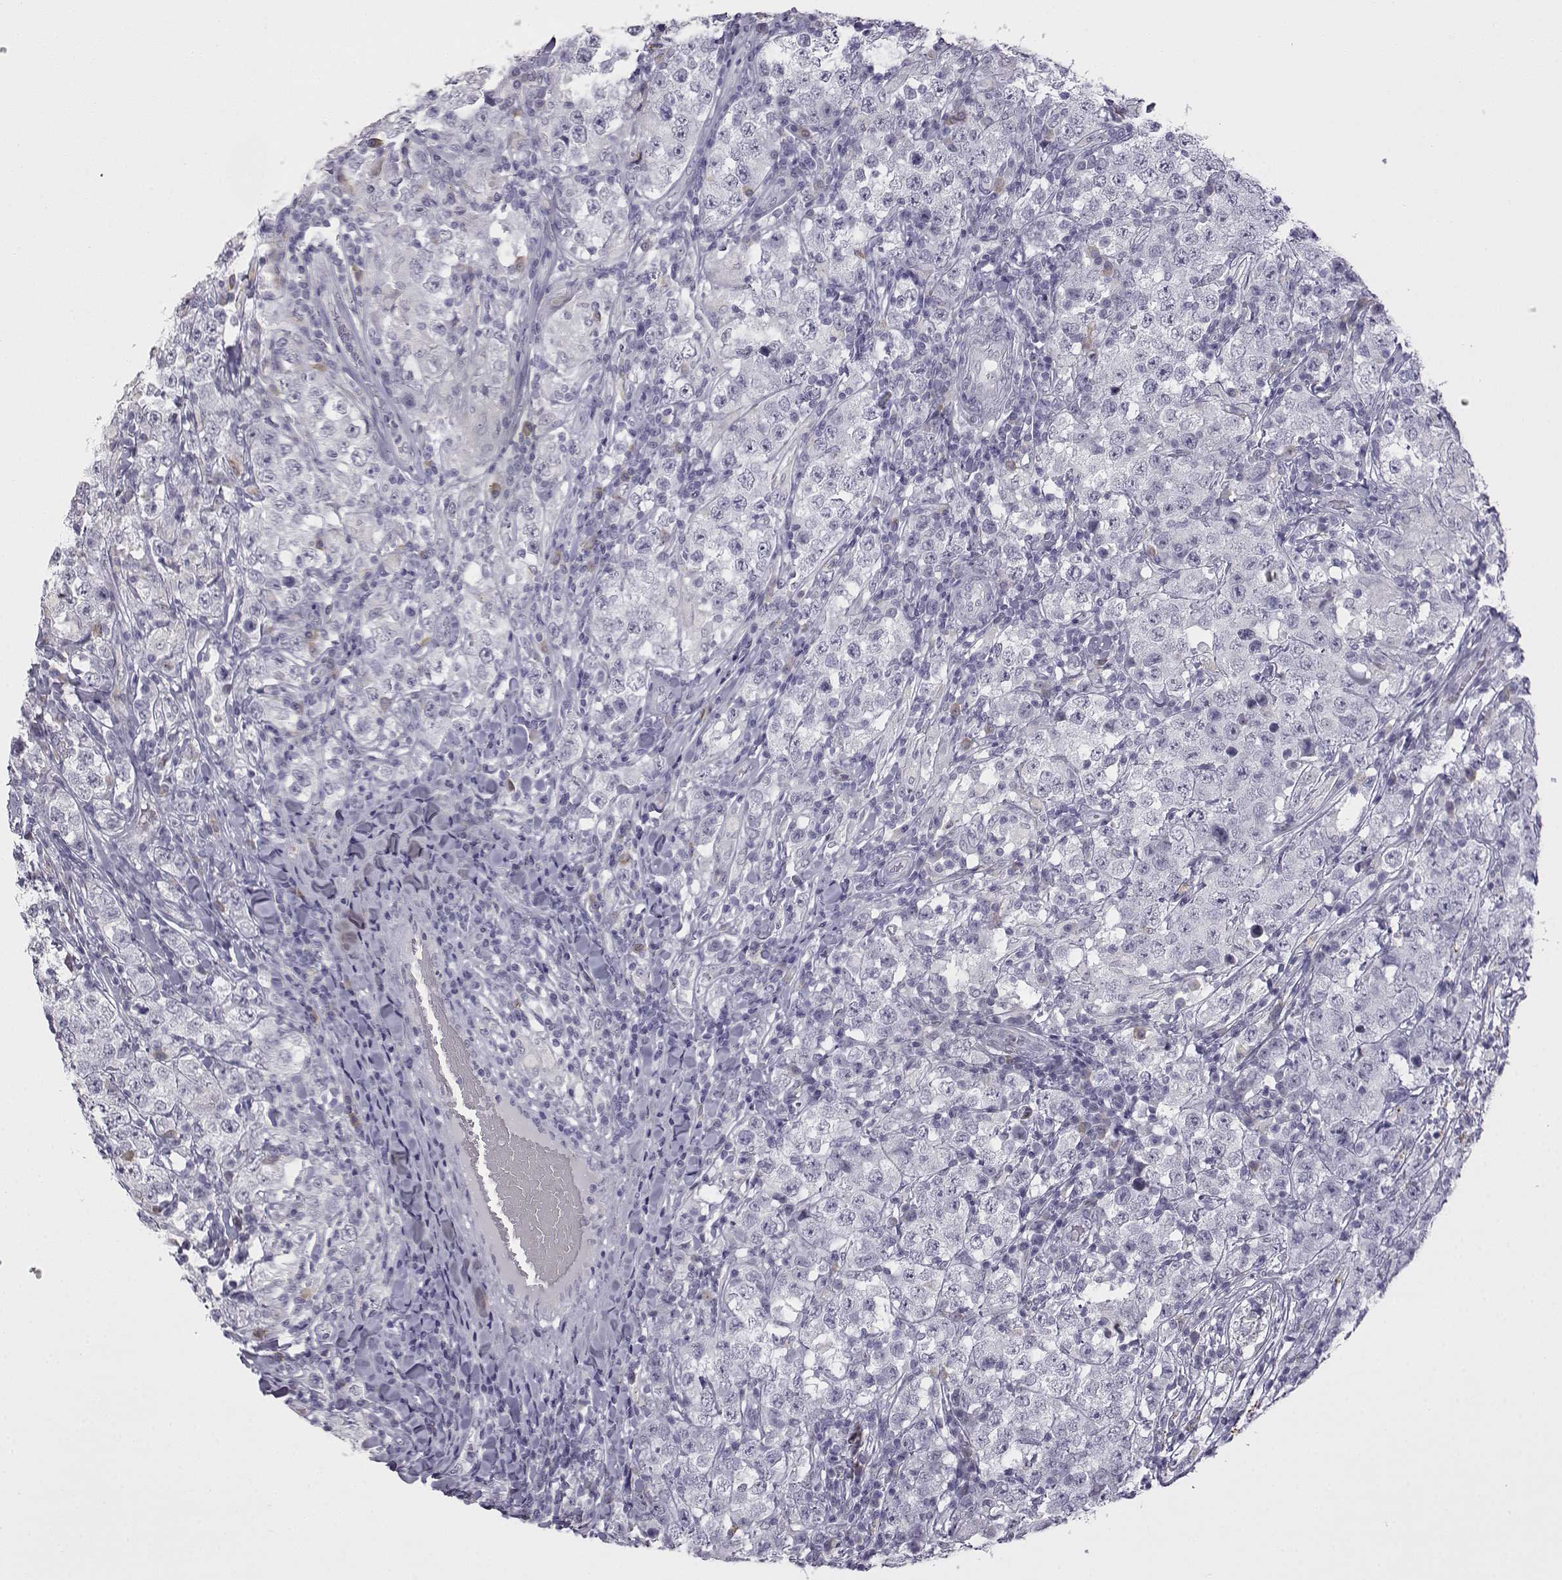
{"staining": {"intensity": "negative", "quantity": "none", "location": "none"}, "tissue": "testis cancer", "cell_type": "Tumor cells", "image_type": "cancer", "snomed": [{"axis": "morphology", "description": "Seminoma, NOS"}, {"axis": "morphology", "description": "Carcinoma, Embryonal, NOS"}, {"axis": "topography", "description": "Testis"}], "caption": "This is an IHC photomicrograph of human seminoma (testis). There is no expression in tumor cells.", "gene": "VGF", "patient": {"sex": "male", "age": 41}}